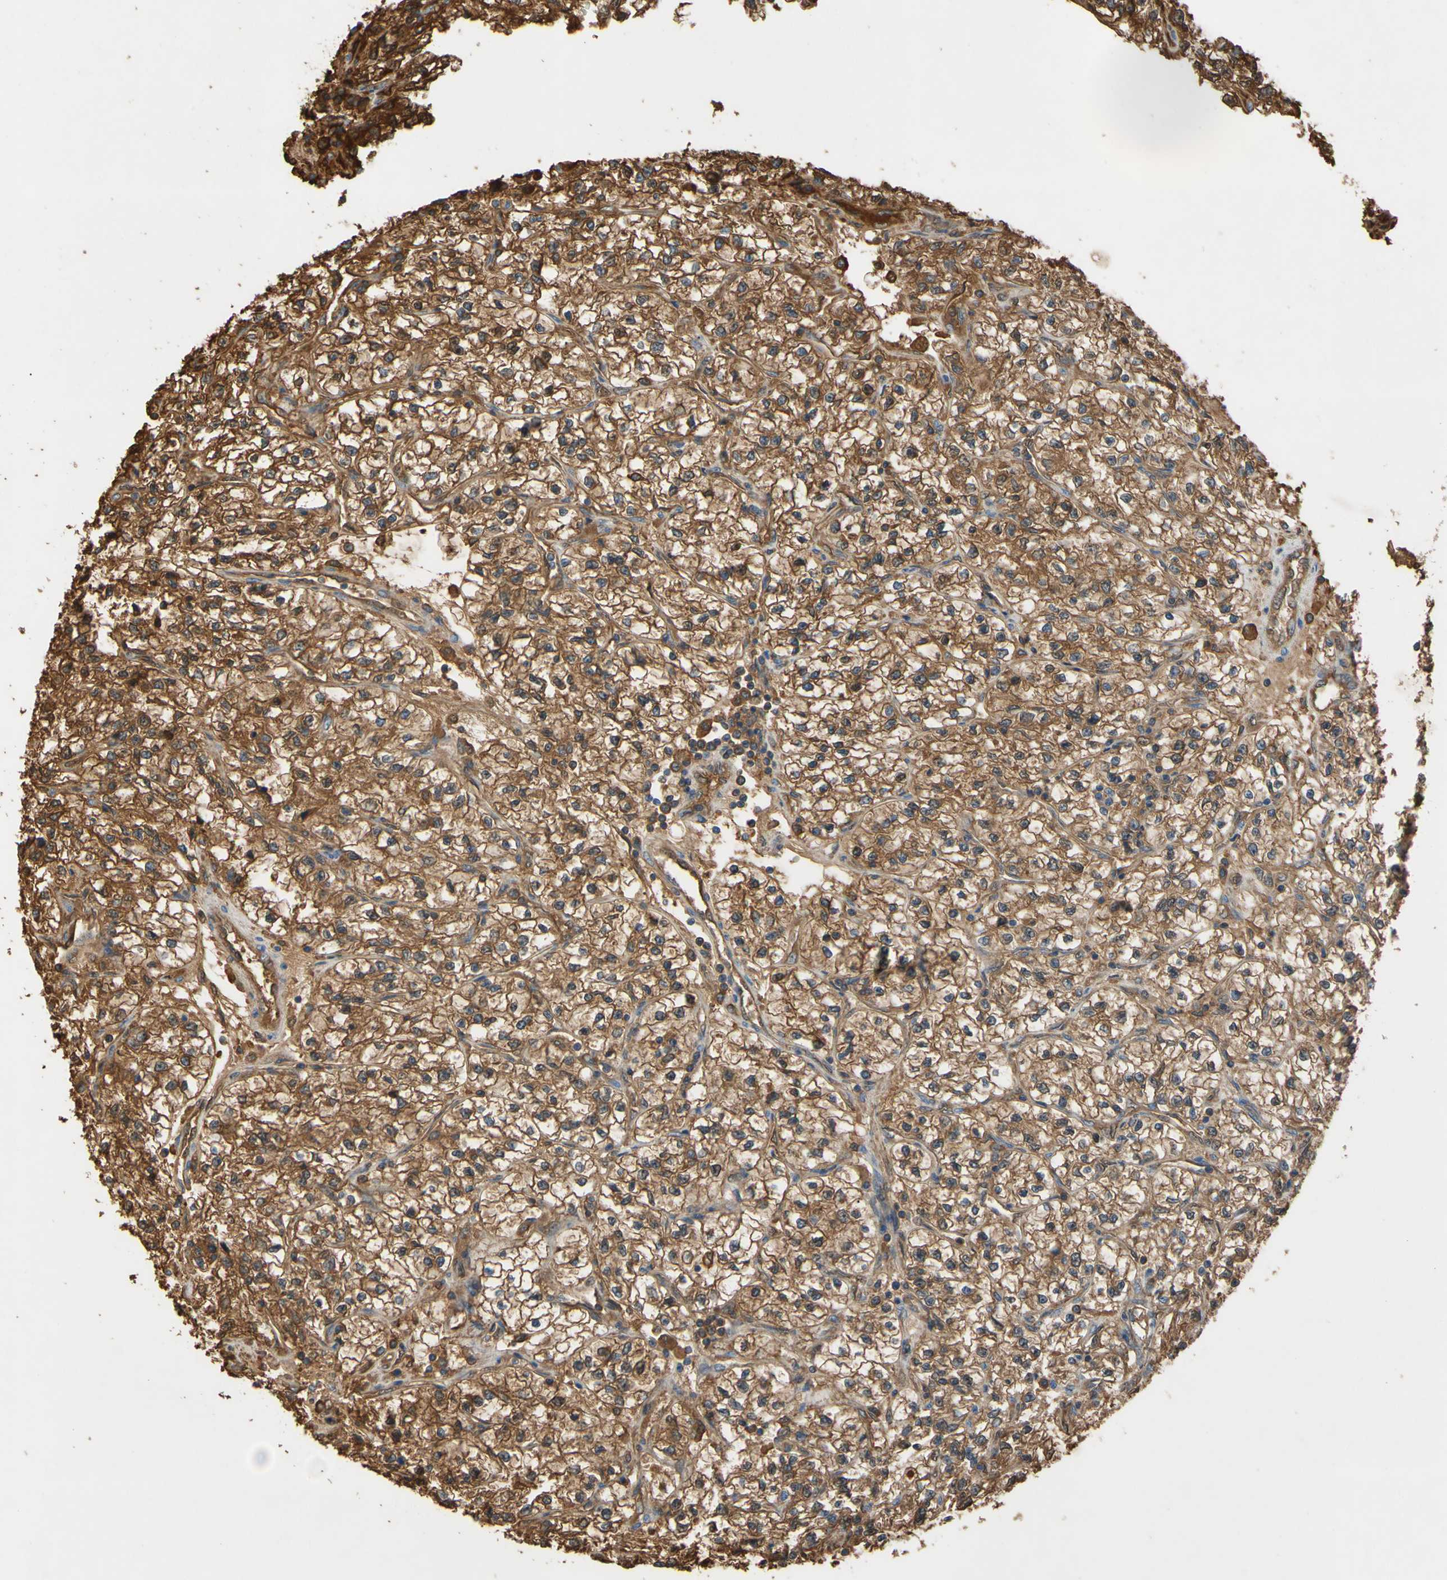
{"staining": {"intensity": "moderate", "quantity": ">75%", "location": "cytoplasmic/membranous"}, "tissue": "renal cancer", "cell_type": "Tumor cells", "image_type": "cancer", "snomed": [{"axis": "morphology", "description": "Adenocarcinoma, NOS"}, {"axis": "topography", "description": "Kidney"}], "caption": "This image reveals IHC staining of renal adenocarcinoma, with medium moderate cytoplasmic/membranous expression in about >75% of tumor cells.", "gene": "TIMP2", "patient": {"sex": "female", "age": 57}}